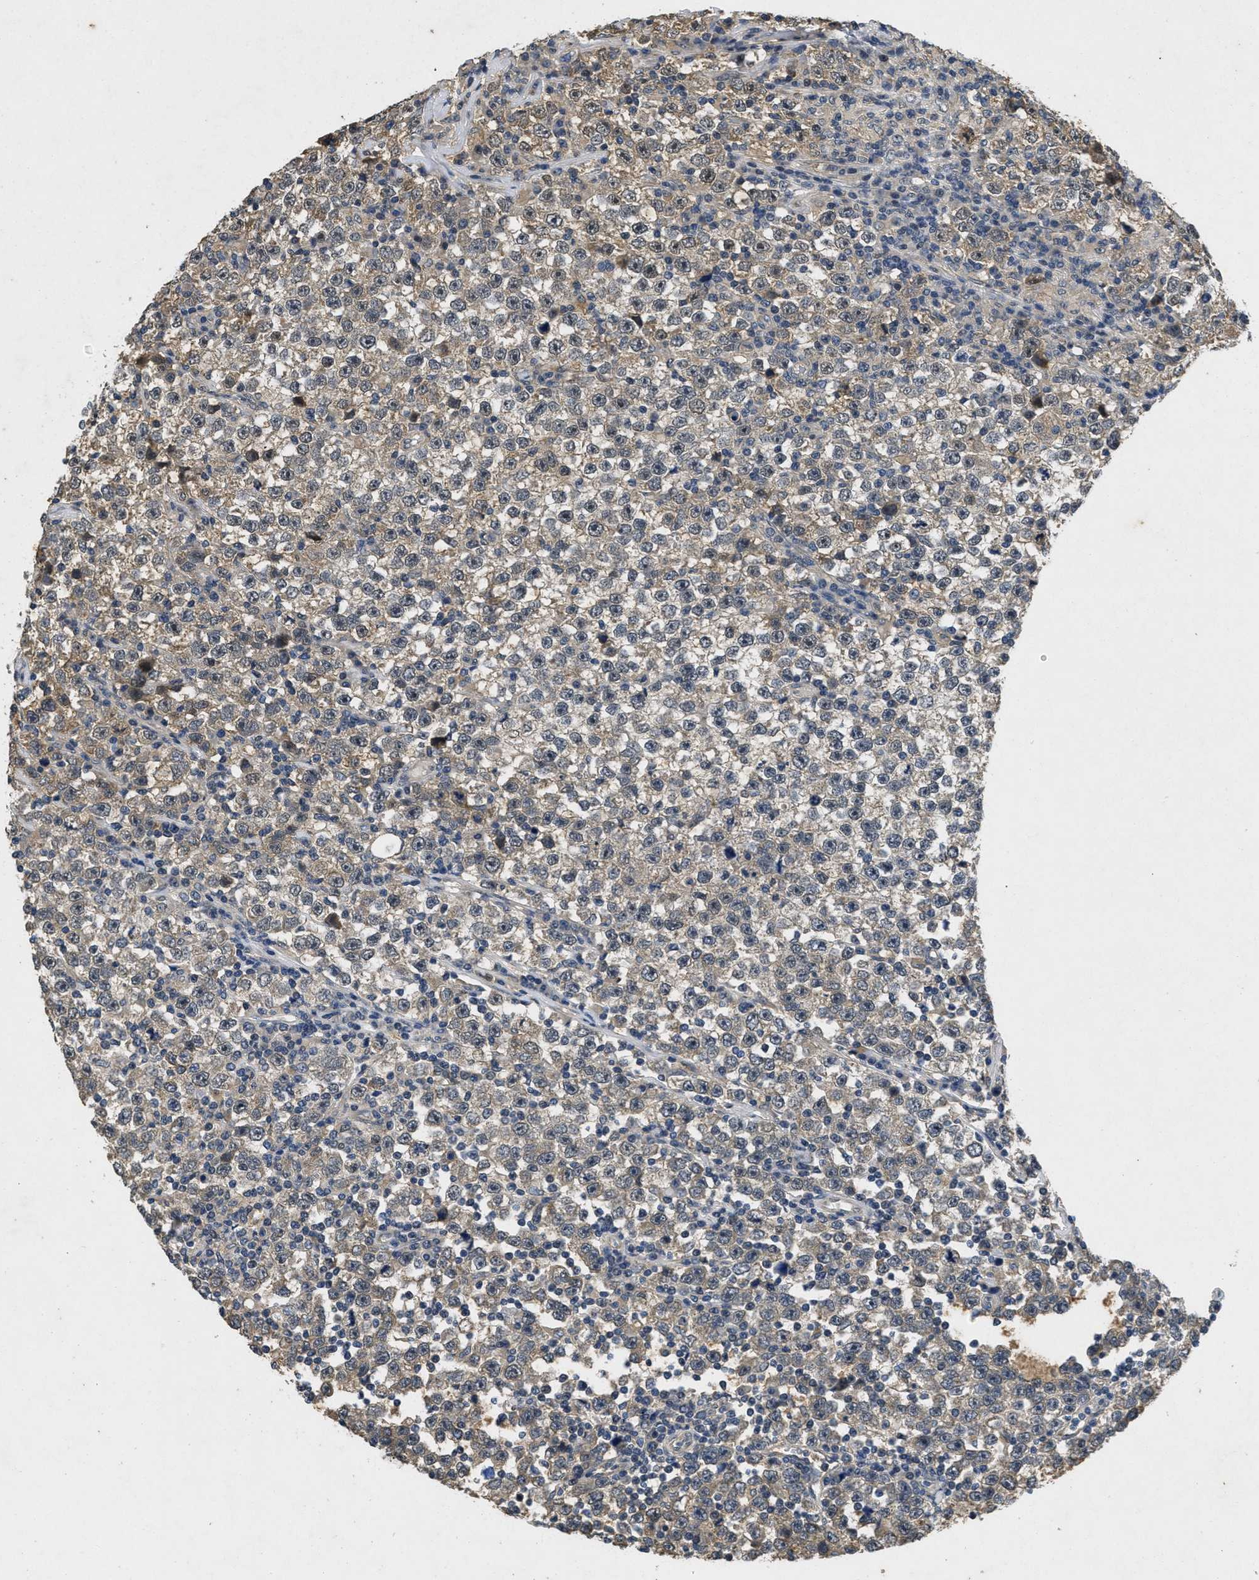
{"staining": {"intensity": "weak", "quantity": ">75%", "location": "cytoplasmic/membranous"}, "tissue": "testis cancer", "cell_type": "Tumor cells", "image_type": "cancer", "snomed": [{"axis": "morphology", "description": "Seminoma, NOS"}, {"axis": "topography", "description": "Testis"}], "caption": "Tumor cells demonstrate low levels of weak cytoplasmic/membranous staining in approximately >75% of cells in testis cancer (seminoma).", "gene": "PAPOLG", "patient": {"sex": "male", "age": 43}}